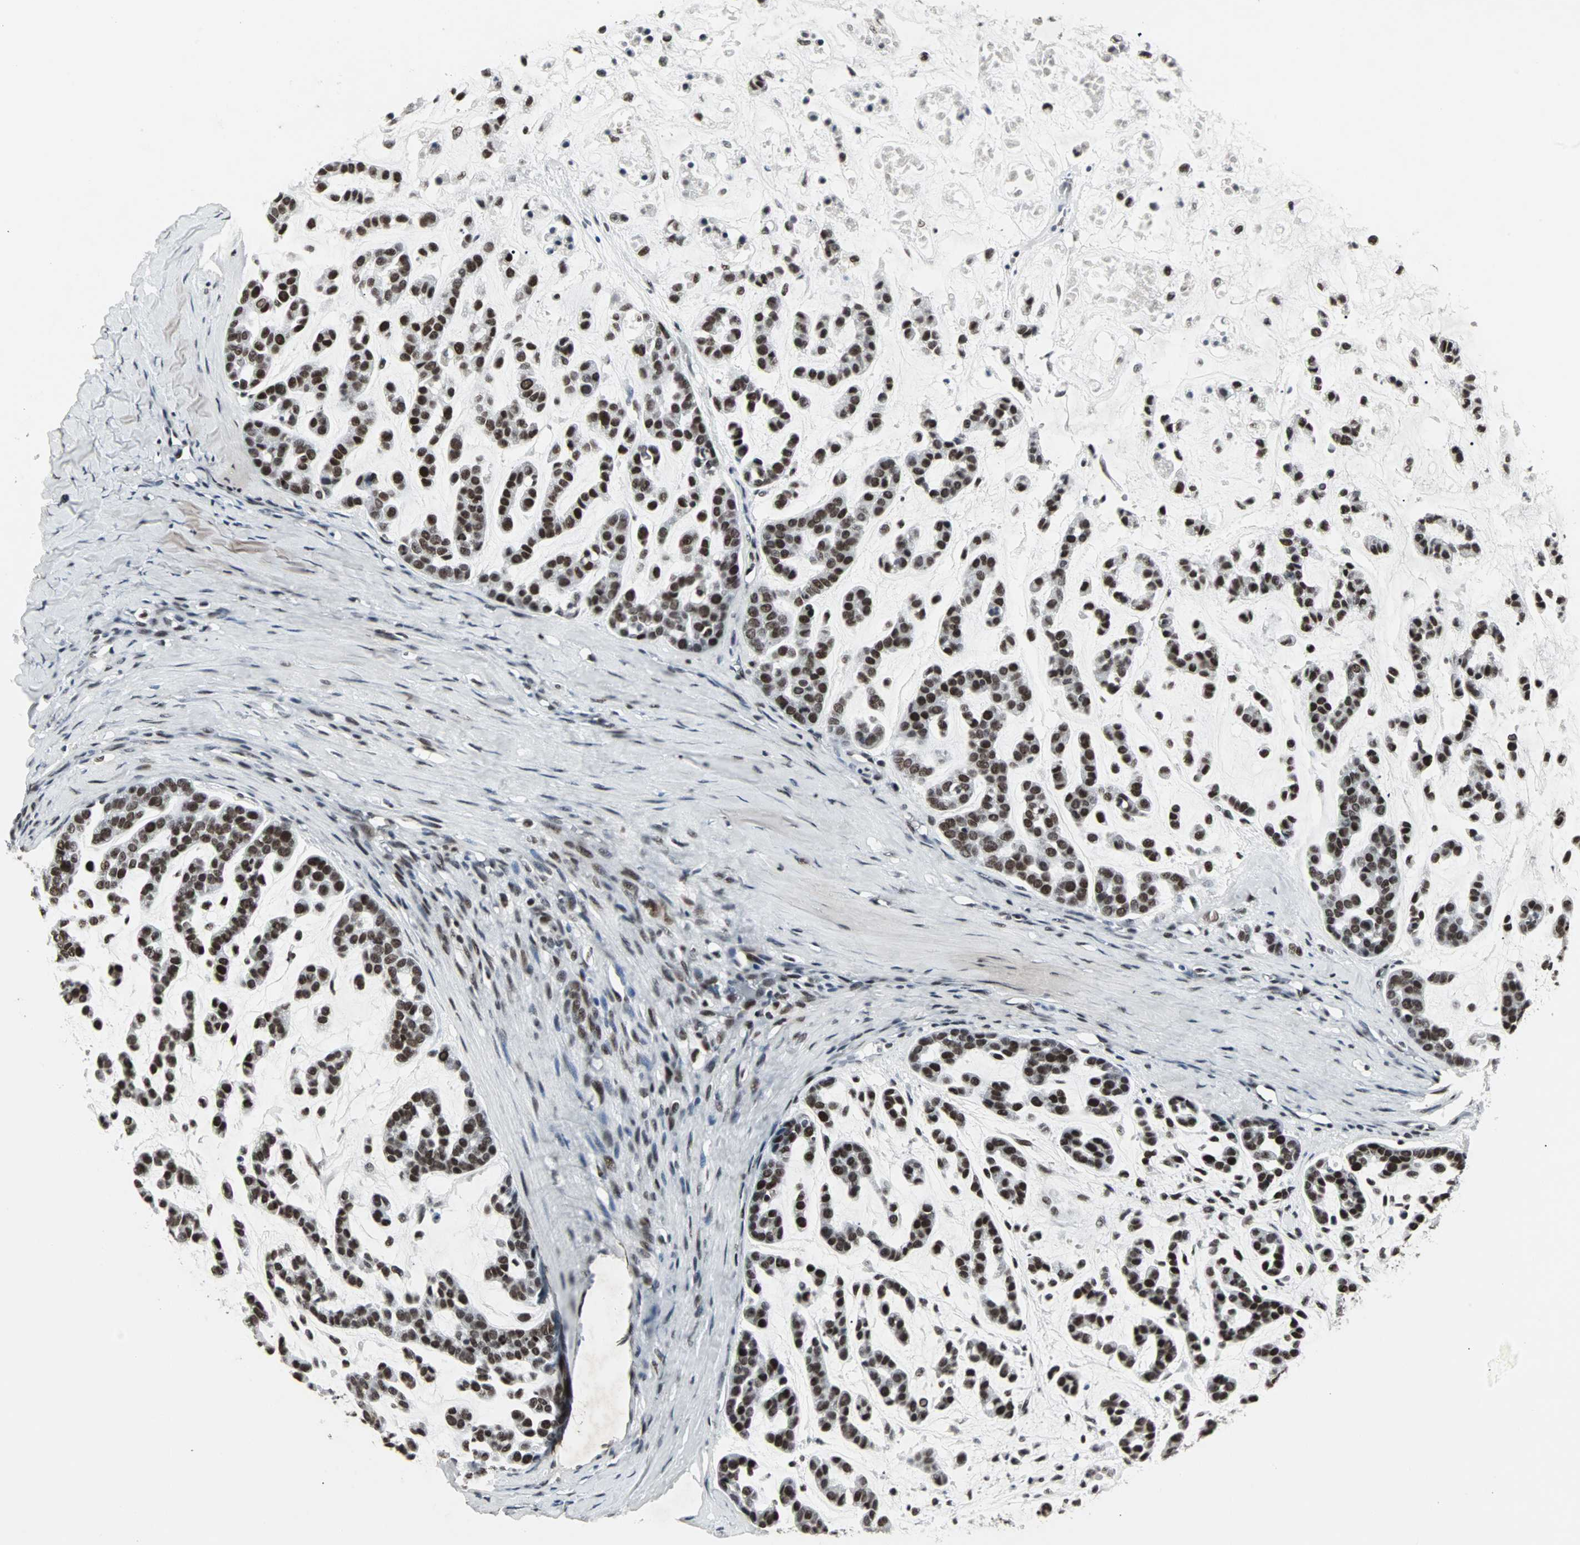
{"staining": {"intensity": "moderate", "quantity": ">75%", "location": "nuclear"}, "tissue": "head and neck cancer", "cell_type": "Tumor cells", "image_type": "cancer", "snomed": [{"axis": "morphology", "description": "Adenocarcinoma, NOS"}, {"axis": "morphology", "description": "Adenoma, NOS"}, {"axis": "topography", "description": "Head-Neck"}], "caption": "A brown stain labels moderate nuclear staining of a protein in head and neck adenoma tumor cells.", "gene": "PNKP", "patient": {"sex": "female", "age": 55}}